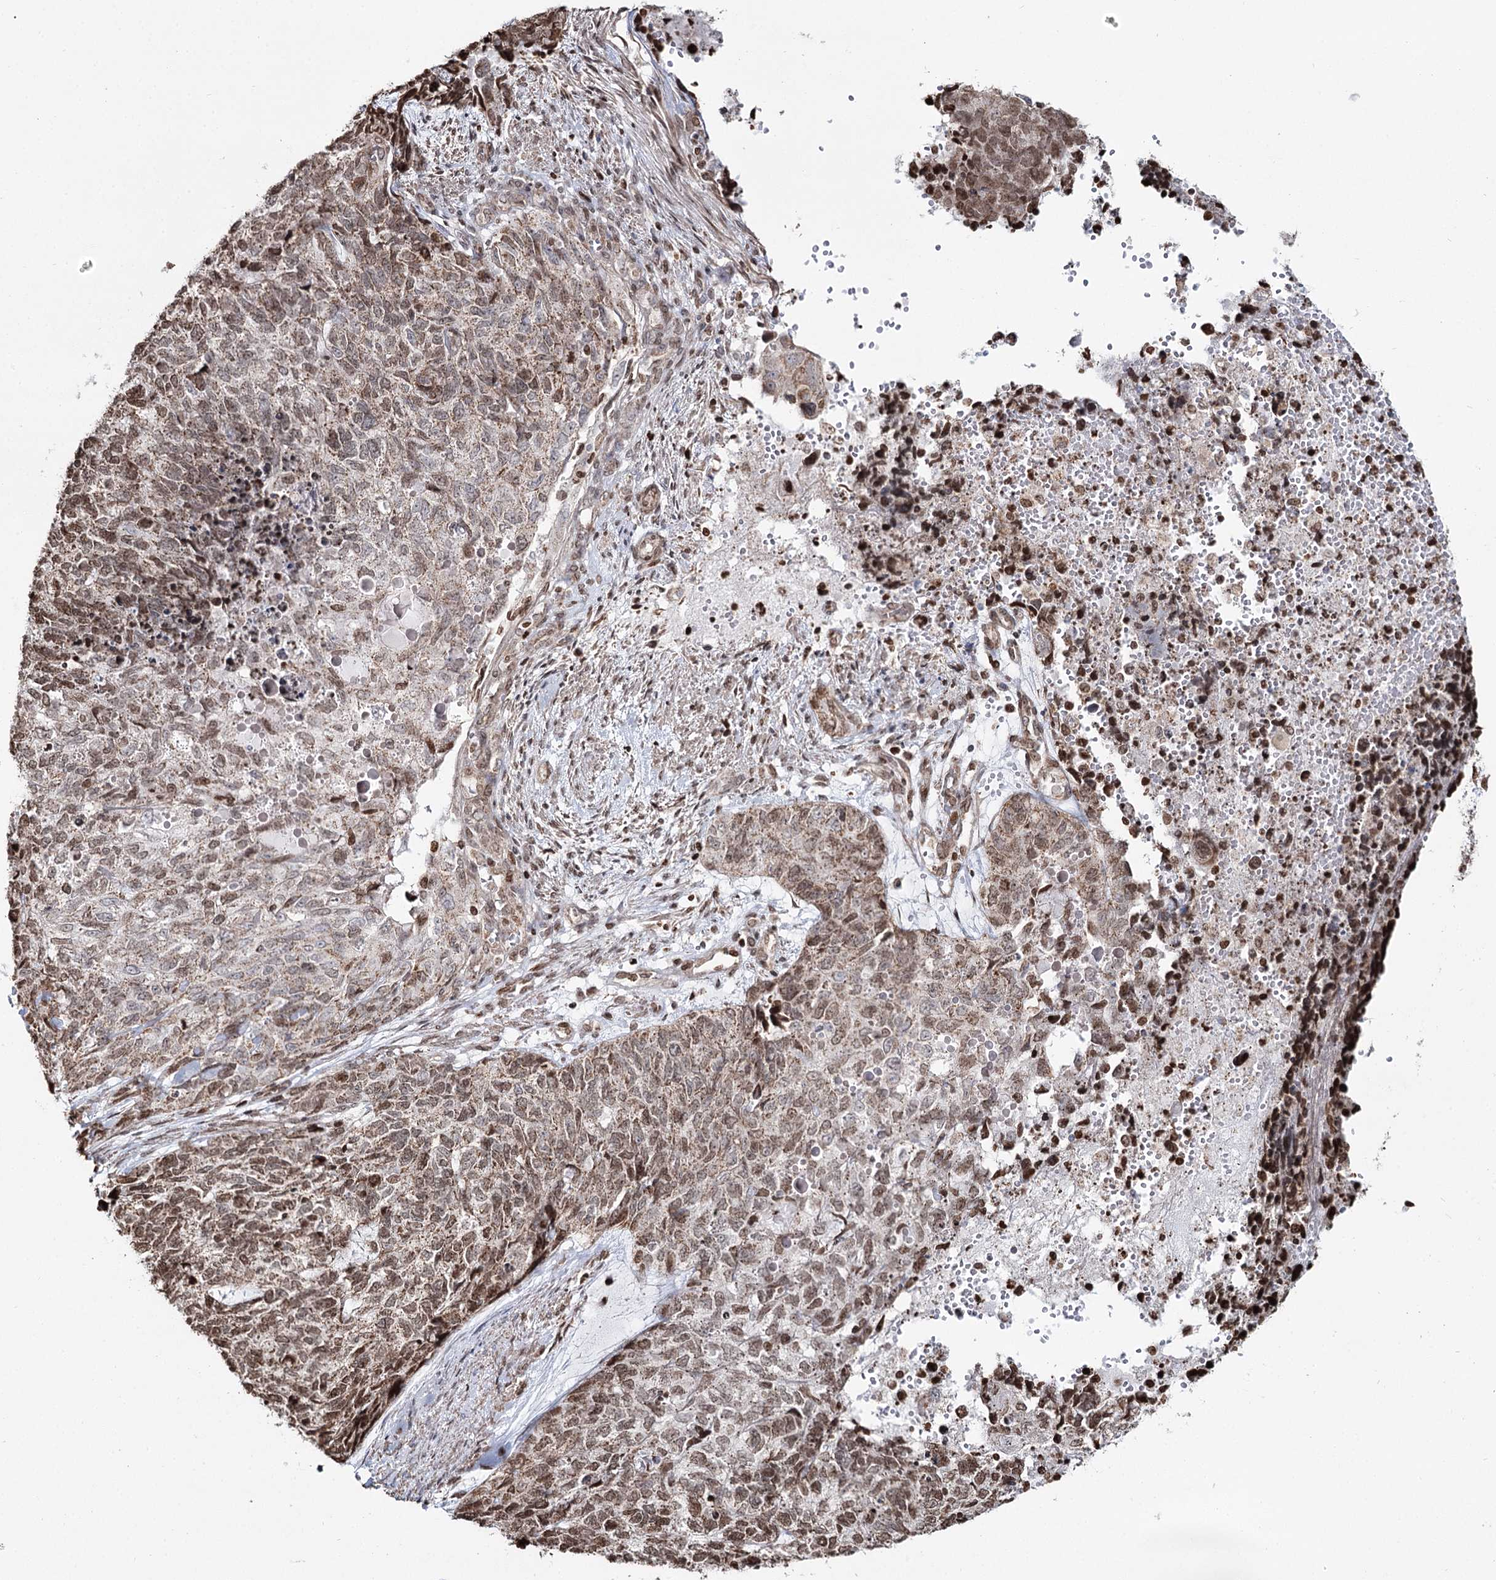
{"staining": {"intensity": "moderate", "quantity": ">75%", "location": "cytoplasmic/membranous,nuclear"}, "tissue": "cervical cancer", "cell_type": "Tumor cells", "image_type": "cancer", "snomed": [{"axis": "morphology", "description": "Squamous cell carcinoma, NOS"}, {"axis": "topography", "description": "Cervix"}], "caption": "The micrograph displays staining of squamous cell carcinoma (cervical), revealing moderate cytoplasmic/membranous and nuclear protein expression (brown color) within tumor cells. Ihc stains the protein in brown and the nuclei are stained blue.", "gene": "PDHX", "patient": {"sex": "female", "age": 63}}